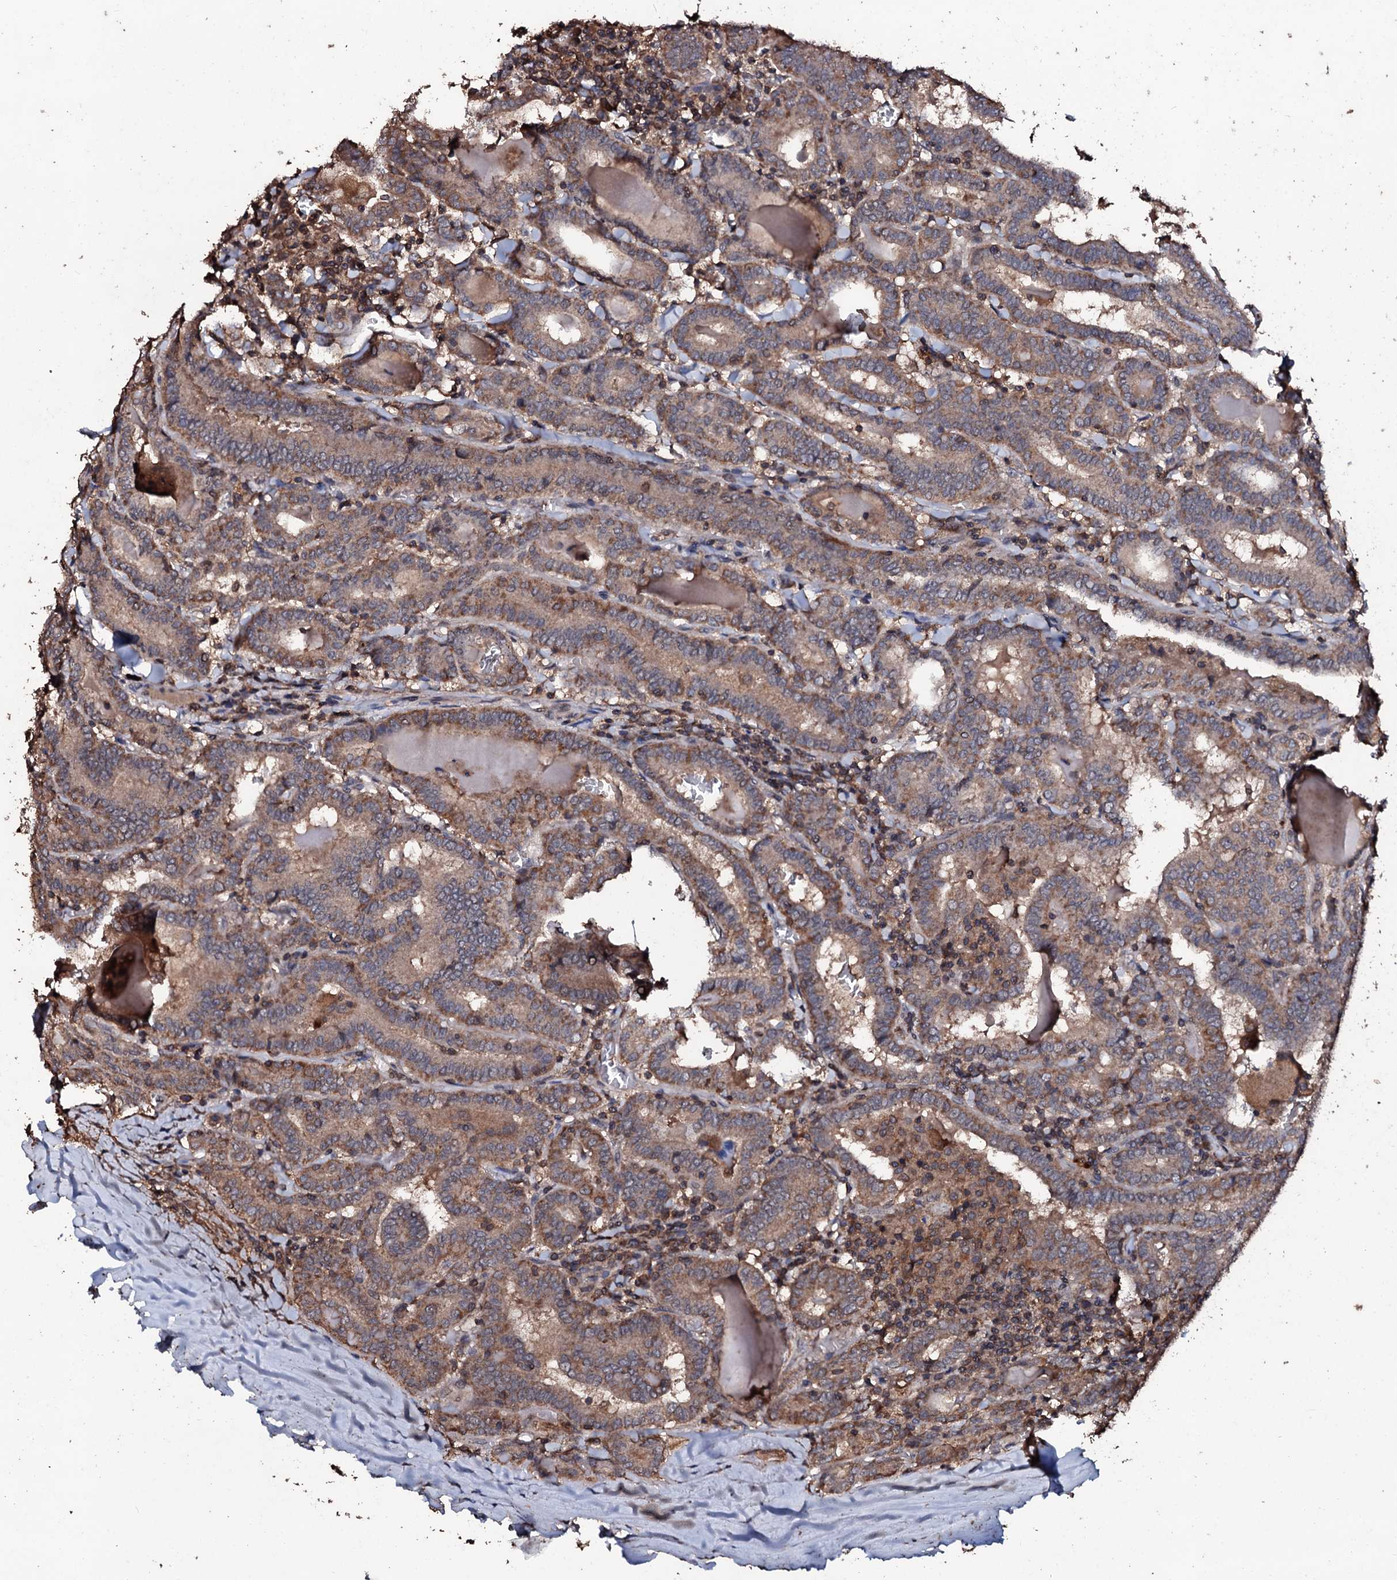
{"staining": {"intensity": "moderate", "quantity": ">75%", "location": "cytoplasmic/membranous"}, "tissue": "thyroid cancer", "cell_type": "Tumor cells", "image_type": "cancer", "snomed": [{"axis": "morphology", "description": "Papillary adenocarcinoma, NOS"}, {"axis": "topography", "description": "Thyroid gland"}], "caption": "DAB immunohistochemical staining of human papillary adenocarcinoma (thyroid) shows moderate cytoplasmic/membranous protein staining in about >75% of tumor cells.", "gene": "SDHAF2", "patient": {"sex": "female", "age": 72}}